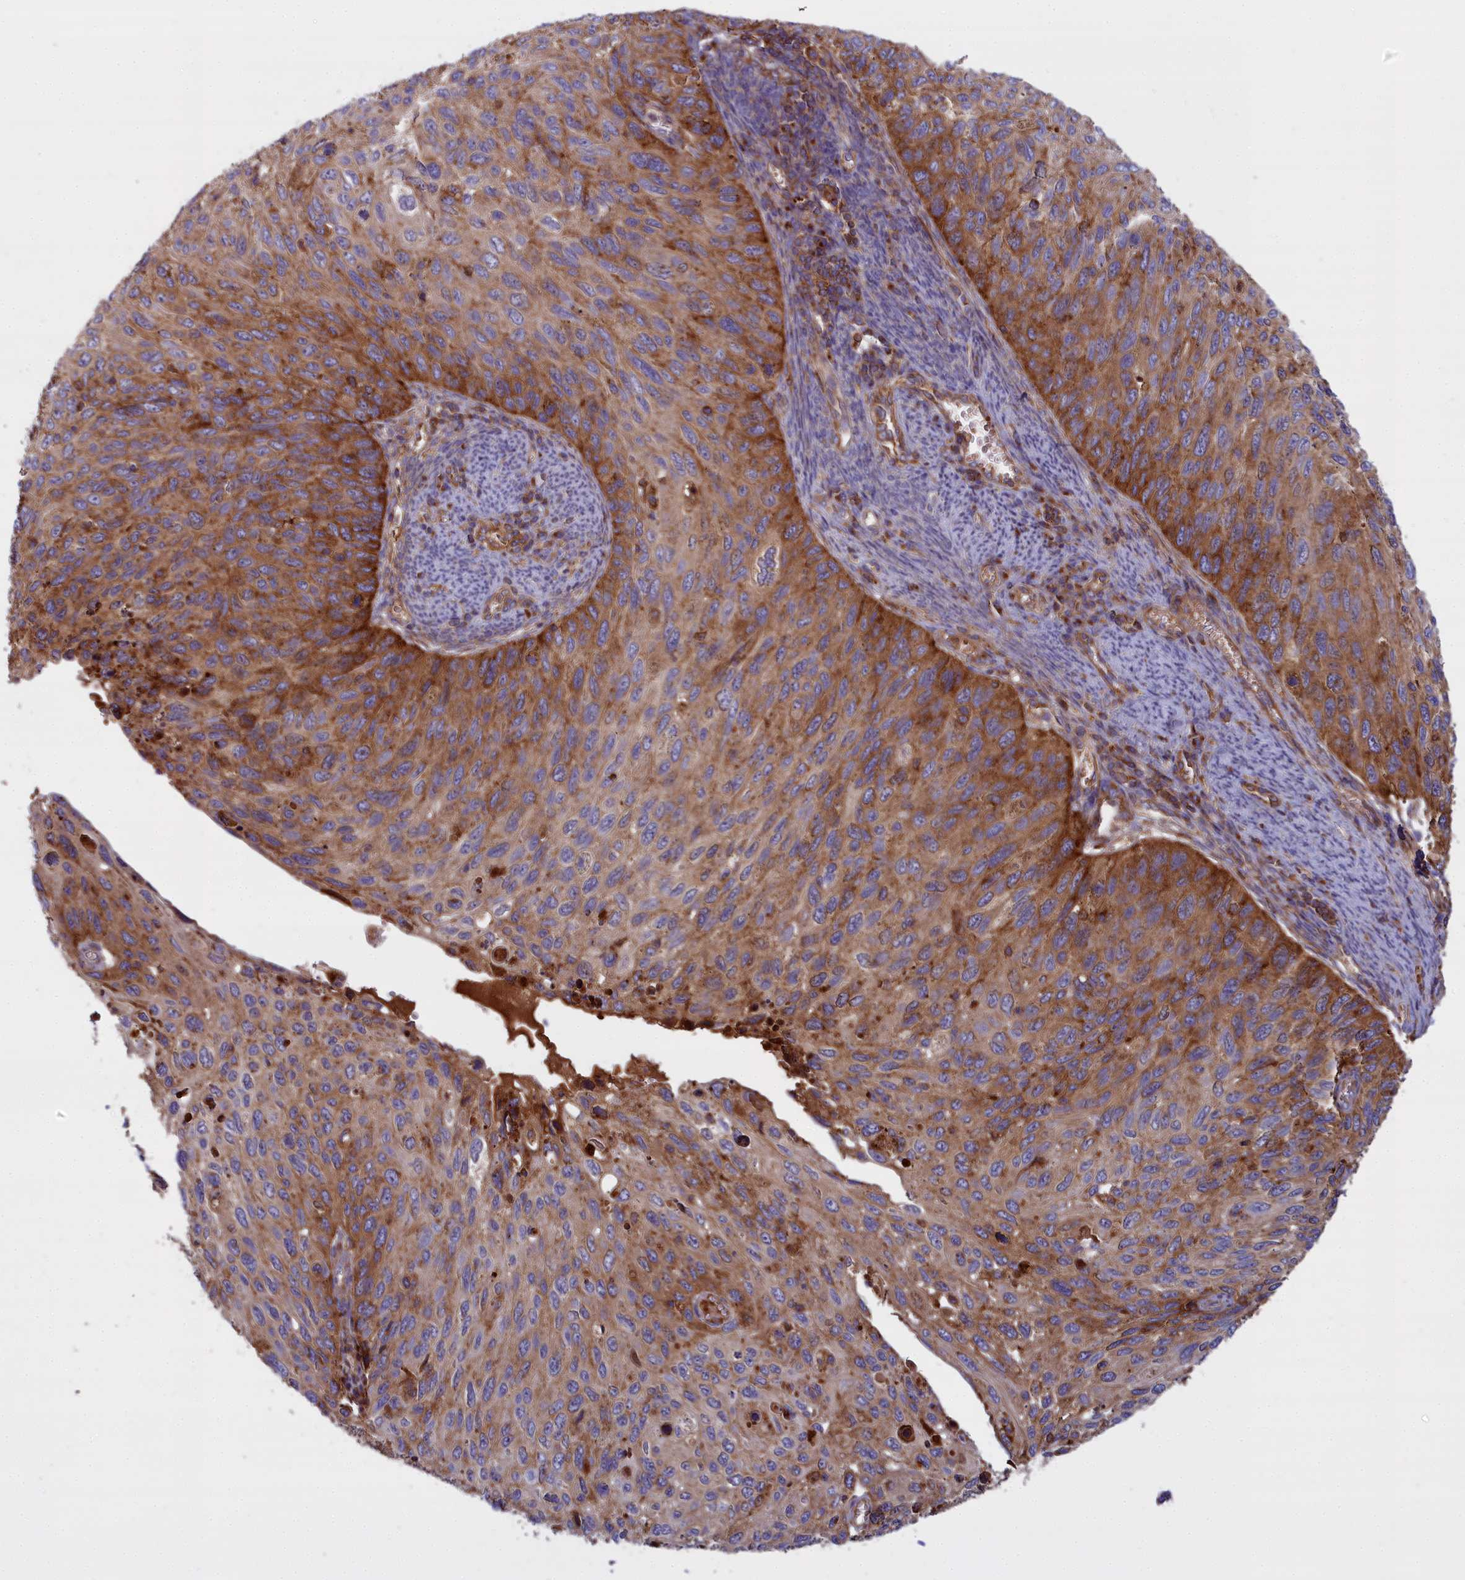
{"staining": {"intensity": "moderate", "quantity": "<25%", "location": "cytoplasmic/membranous"}, "tissue": "cervical cancer", "cell_type": "Tumor cells", "image_type": "cancer", "snomed": [{"axis": "morphology", "description": "Squamous cell carcinoma, NOS"}, {"axis": "topography", "description": "Cervix"}], "caption": "Moderate cytoplasmic/membranous protein positivity is identified in about <25% of tumor cells in cervical cancer (squamous cell carcinoma).", "gene": "LNPEP", "patient": {"sex": "female", "age": 70}}